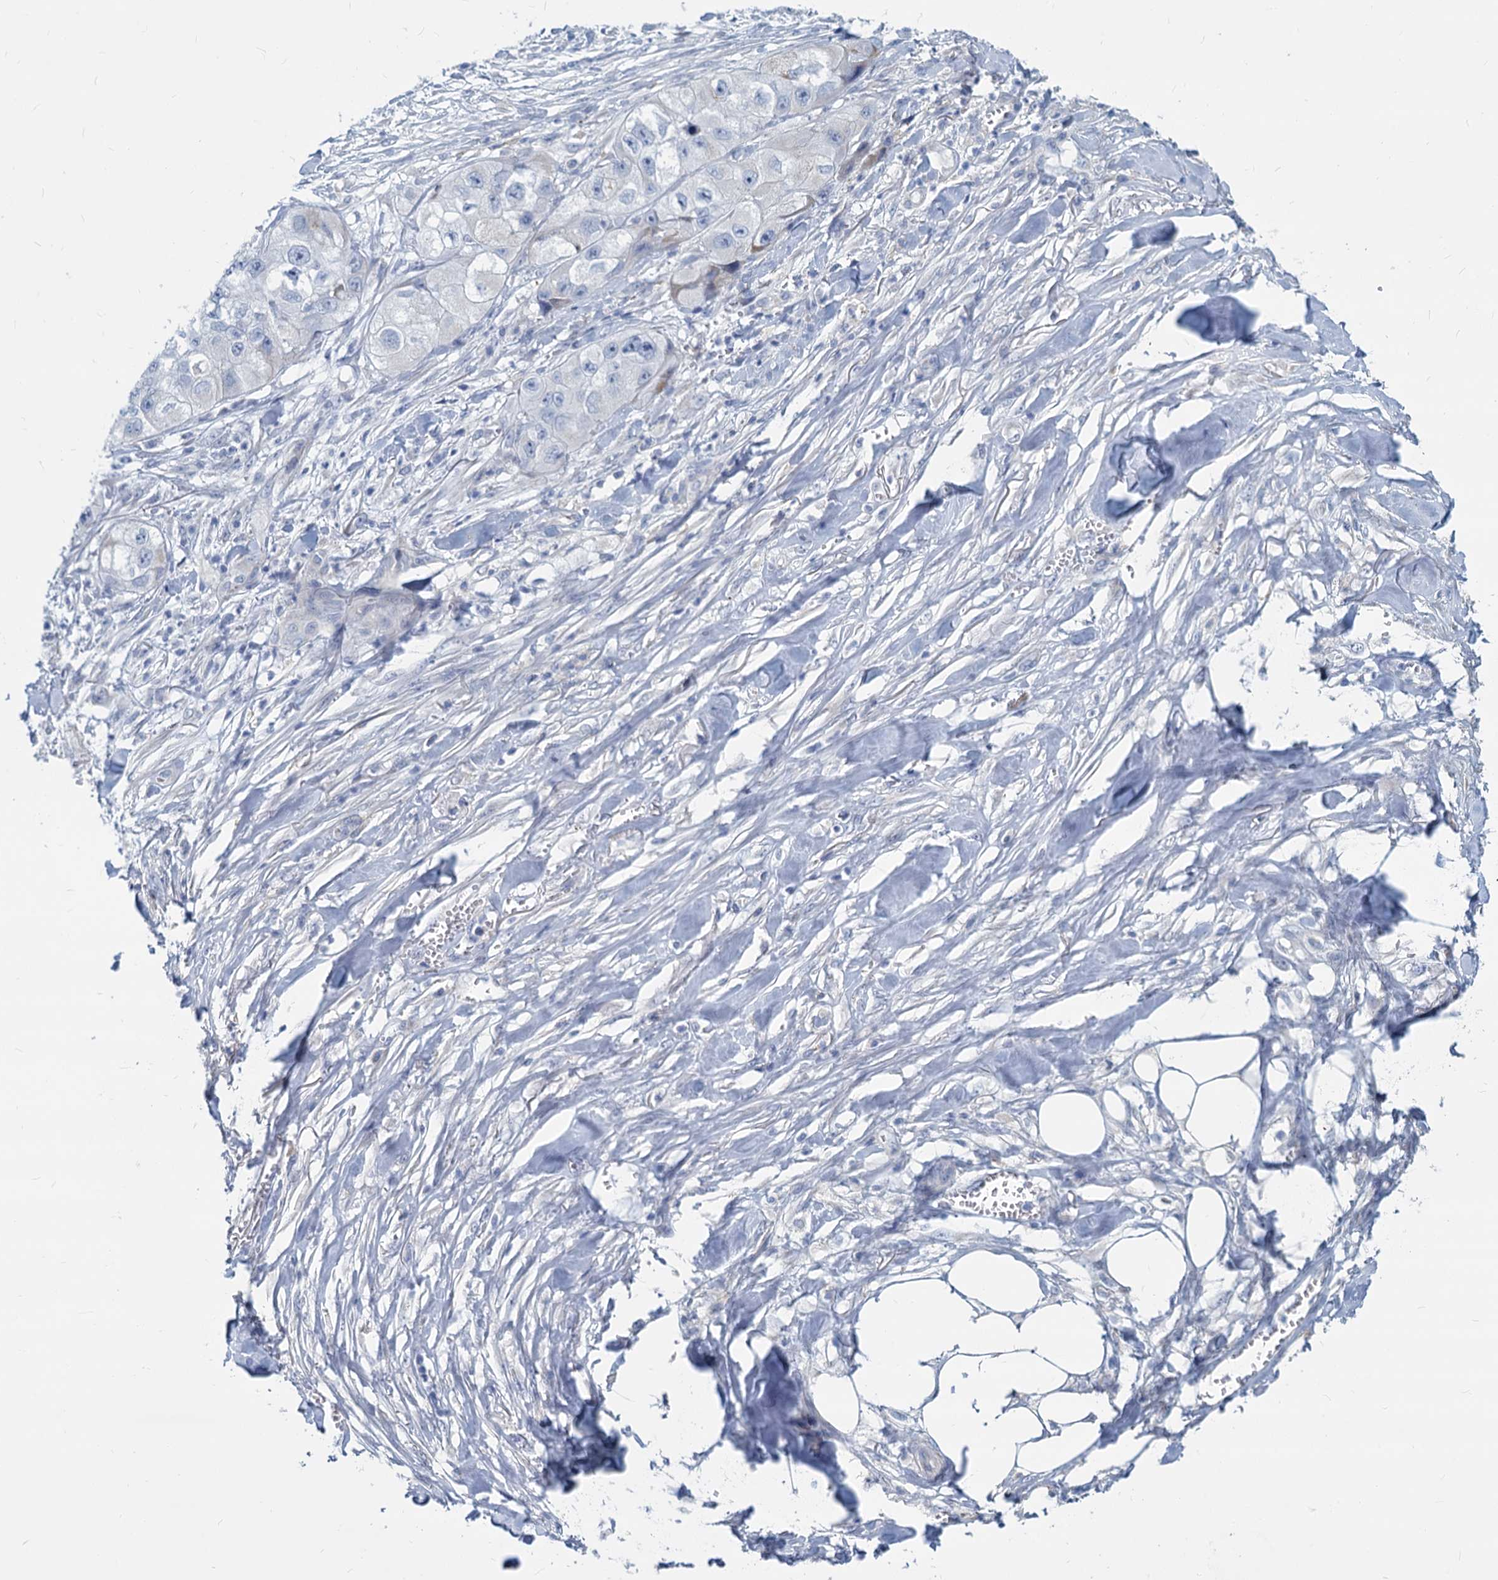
{"staining": {"intensity": "negative", "quantity": "none", "location": "none"}, "tissue": "skin cancer", "cell_type": "Tumor cells", "image_type": "cancer", "snomed": [{"axis": "morphology", "description": "Squamous cell carcinoma, NOS"}, {"axis": "topography", "description": "Skin"}, {"axis": "topography", "description": "Subcutis"}], "caption": "DAB immunohistochemical staining of squamous cell carcinoma (skin) reveals no significant expression in tumor cells.", "gene": "GSTM3", "patient": {"sex": "male", "age": 73}}